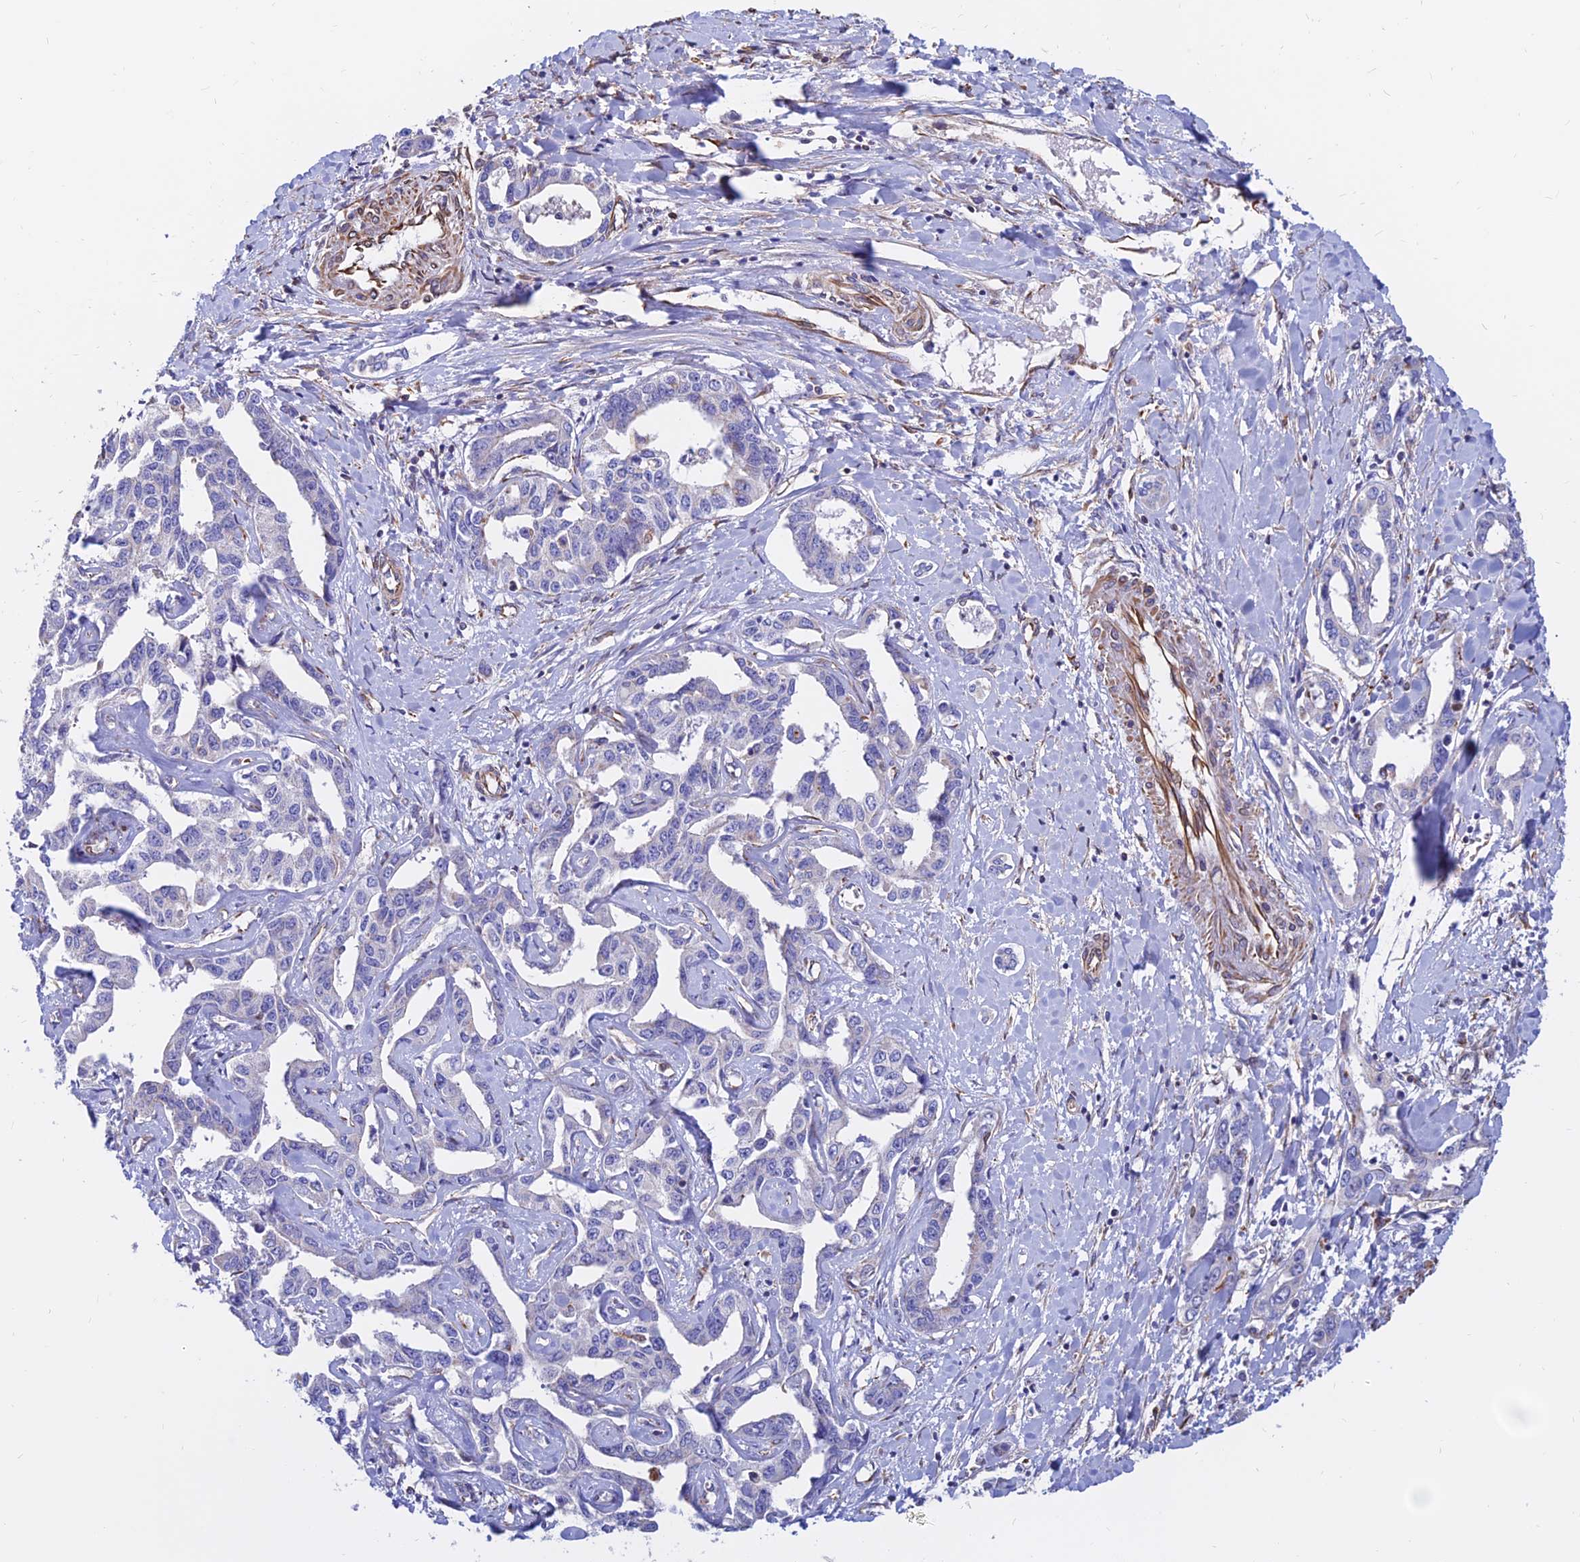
{"staining": {"intensity": "negative", "quantity": "none", "location": "none"}, "tissue": "liver cancer", "cell_type": "Tumor cells", "image_type": "cancer", "snomed": [{"axis": "morphology", "description": "Cholangiocarcinoma"}, {"axis": "topography", "description": "Liver"}], "caption": "Immunohistochemistry micrograph of human cholangiocarcinoma (liver) stained for a protein (brown), which exhibits no staining in tumor cells.", "gene": "CDK18", "patient": {"sex": "male", "age": 59}}